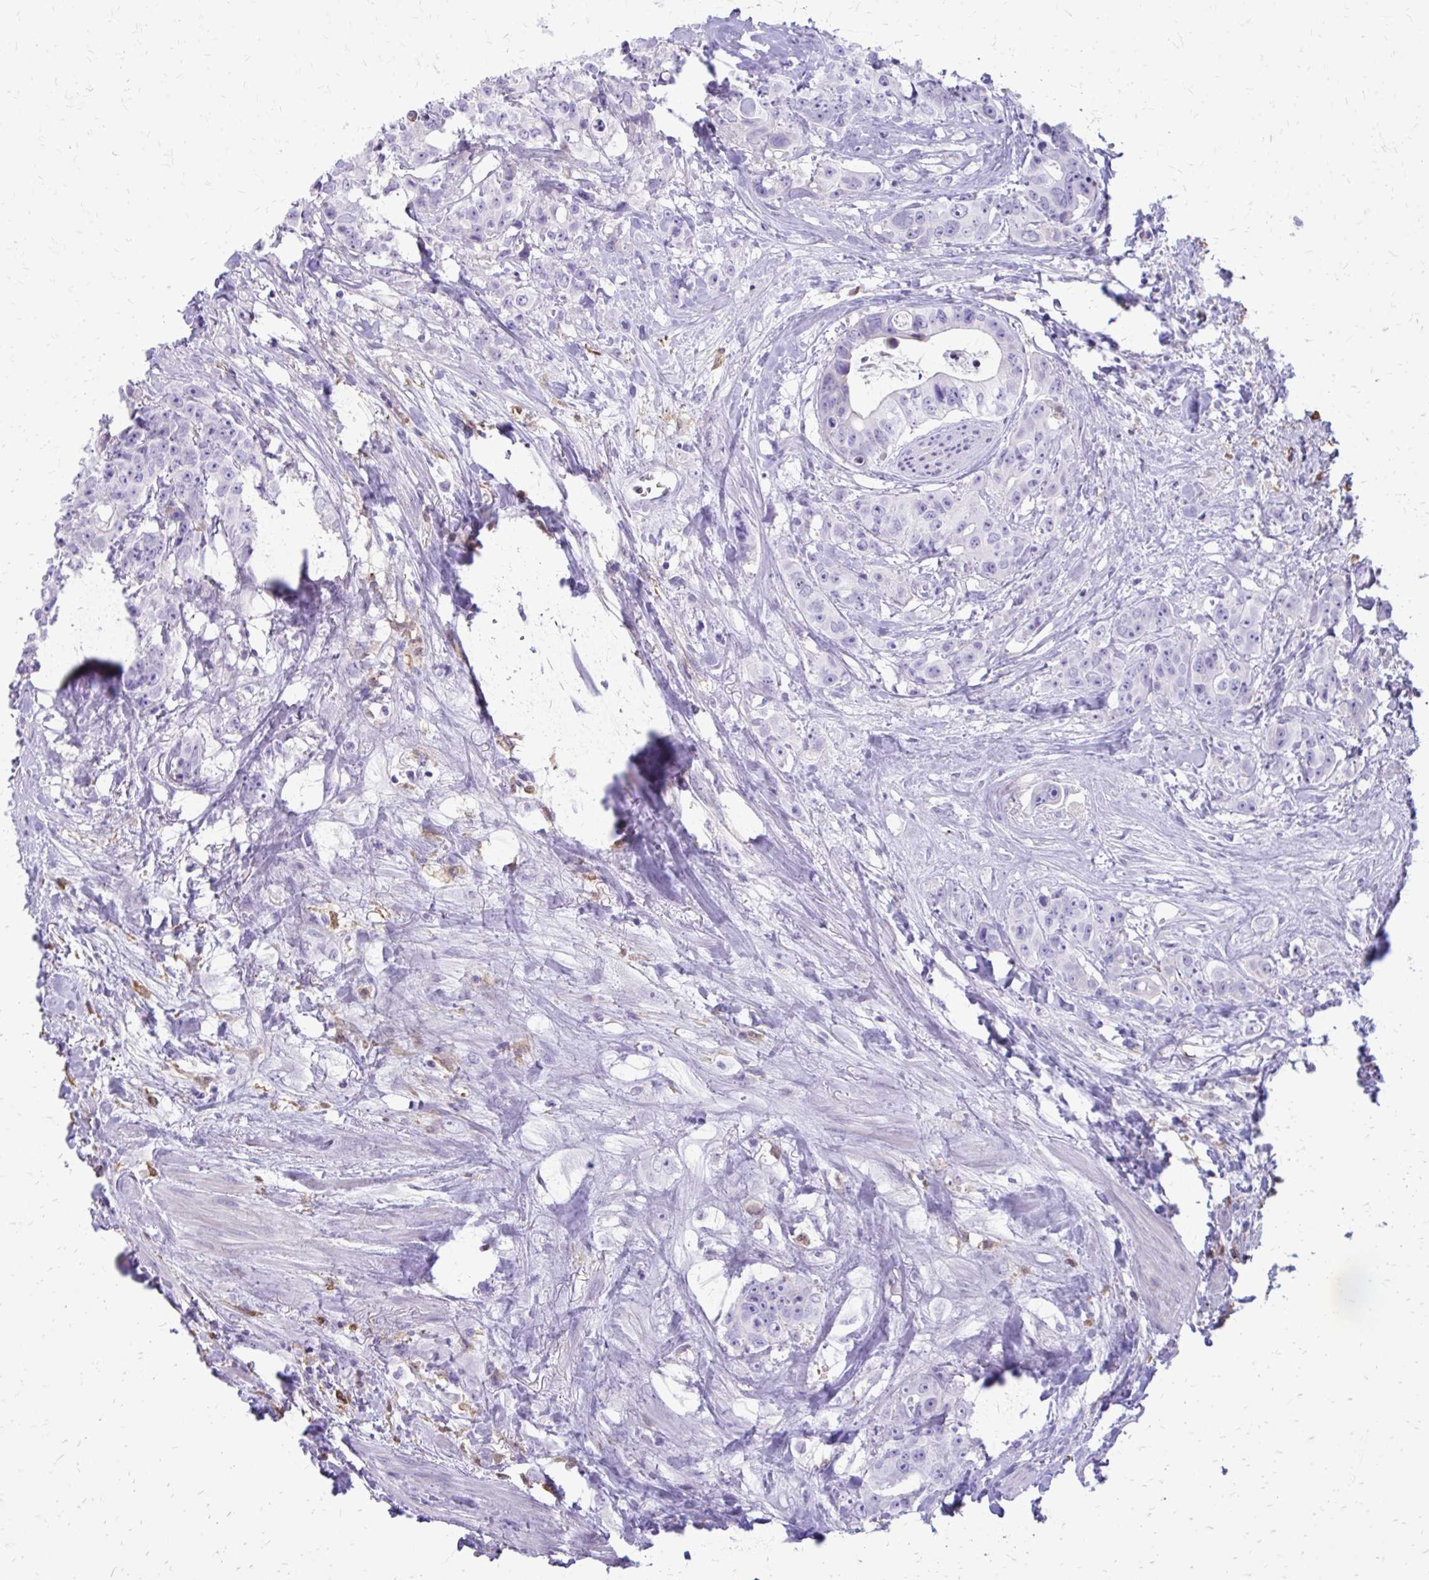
{"staining": {"intensity": "negative", "quantity": "none", "location": "none"}, "tissue": "colorectal cancer", "cell_type": "Tumor cells", "image_type": "cancer", "snomed": [{"axis": "morphology", "description": "Adenocarcinoma, NOS"}, {"axis": "topography", "description": "Rectum"}], "caption": "An image of human colorectal adenocarcinoma is negative for staining in tumor cells.", "gene": "SIGLEC11", "patient": {"sex": "female", "age": 62}}